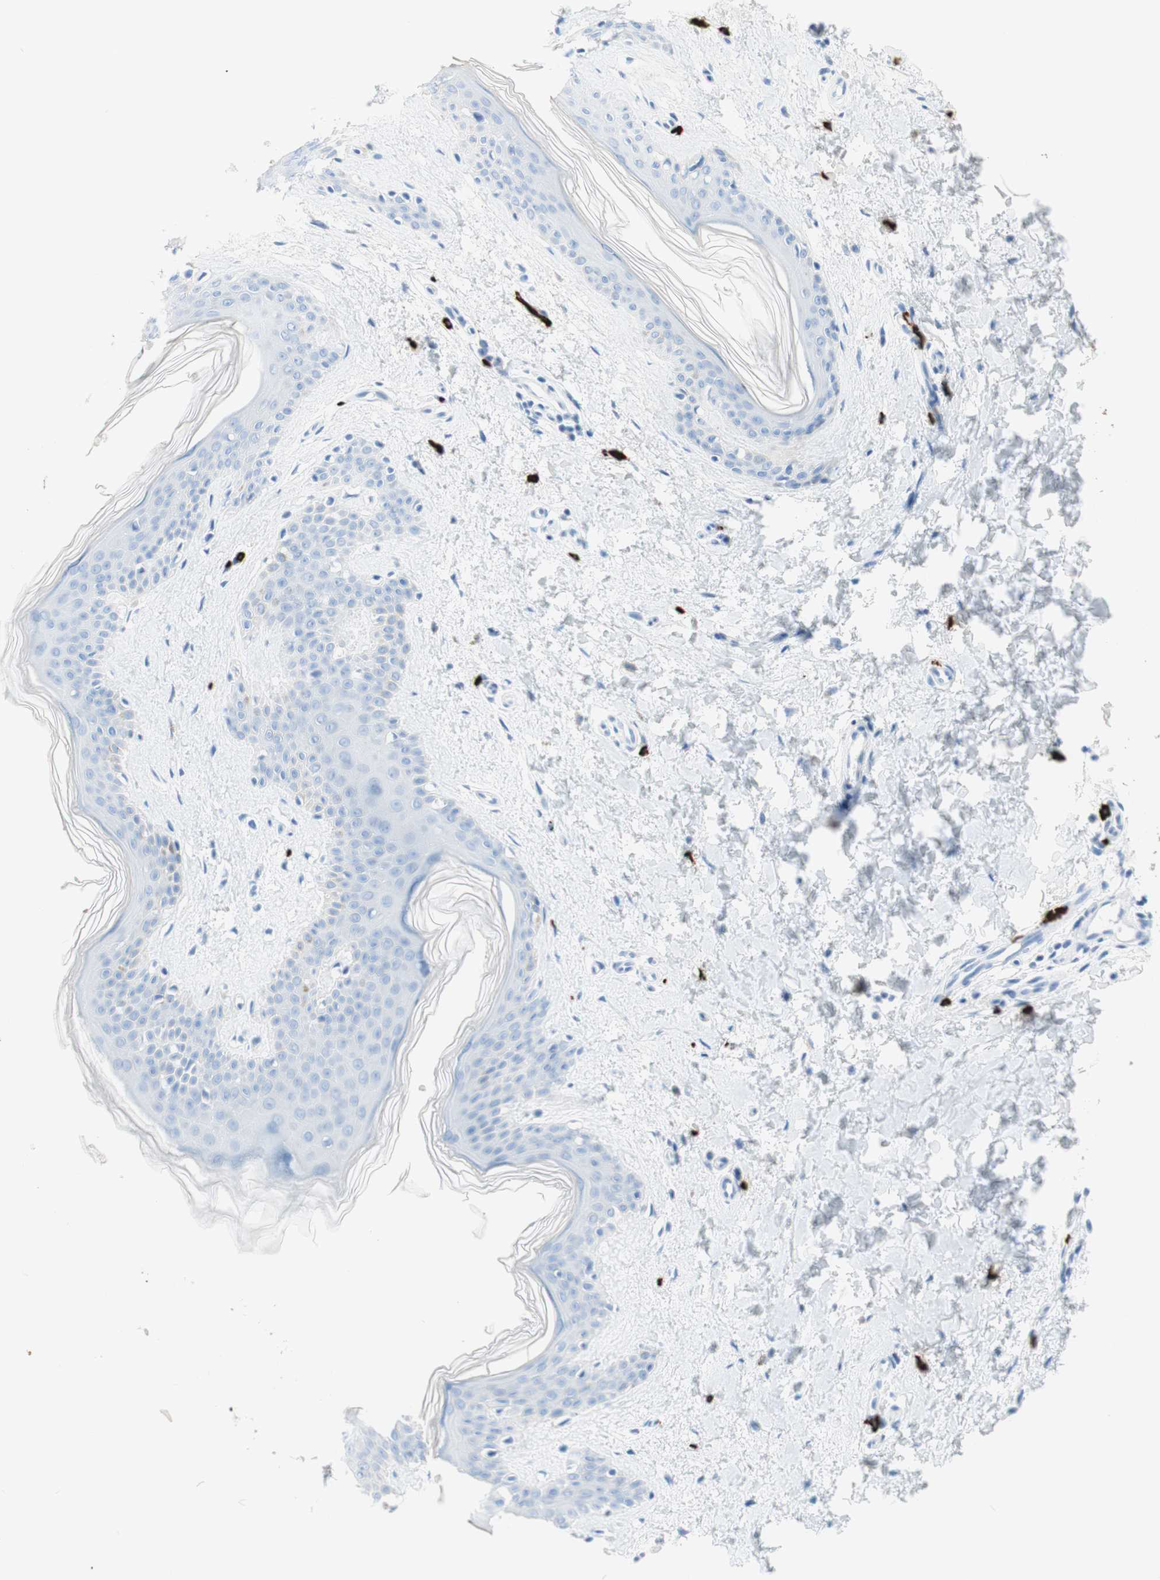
{"staining": {"intensity": "negative", "quantity": "none", "location": "none"}, "tissue": "skin", "cell_type": "Fibroblasts", "image_type": "normal", "snomed": [{"axis": "morphology", "description": "Normal tissue, NOS"}, {"axis": "topography", "description": "Skin"}], "caption": "Protein analysis of unremarkable skin shows no significant positivity in fibroblasts.", "gene": "CEACAM1", "patient": {"sex": "female", "age": 41}}